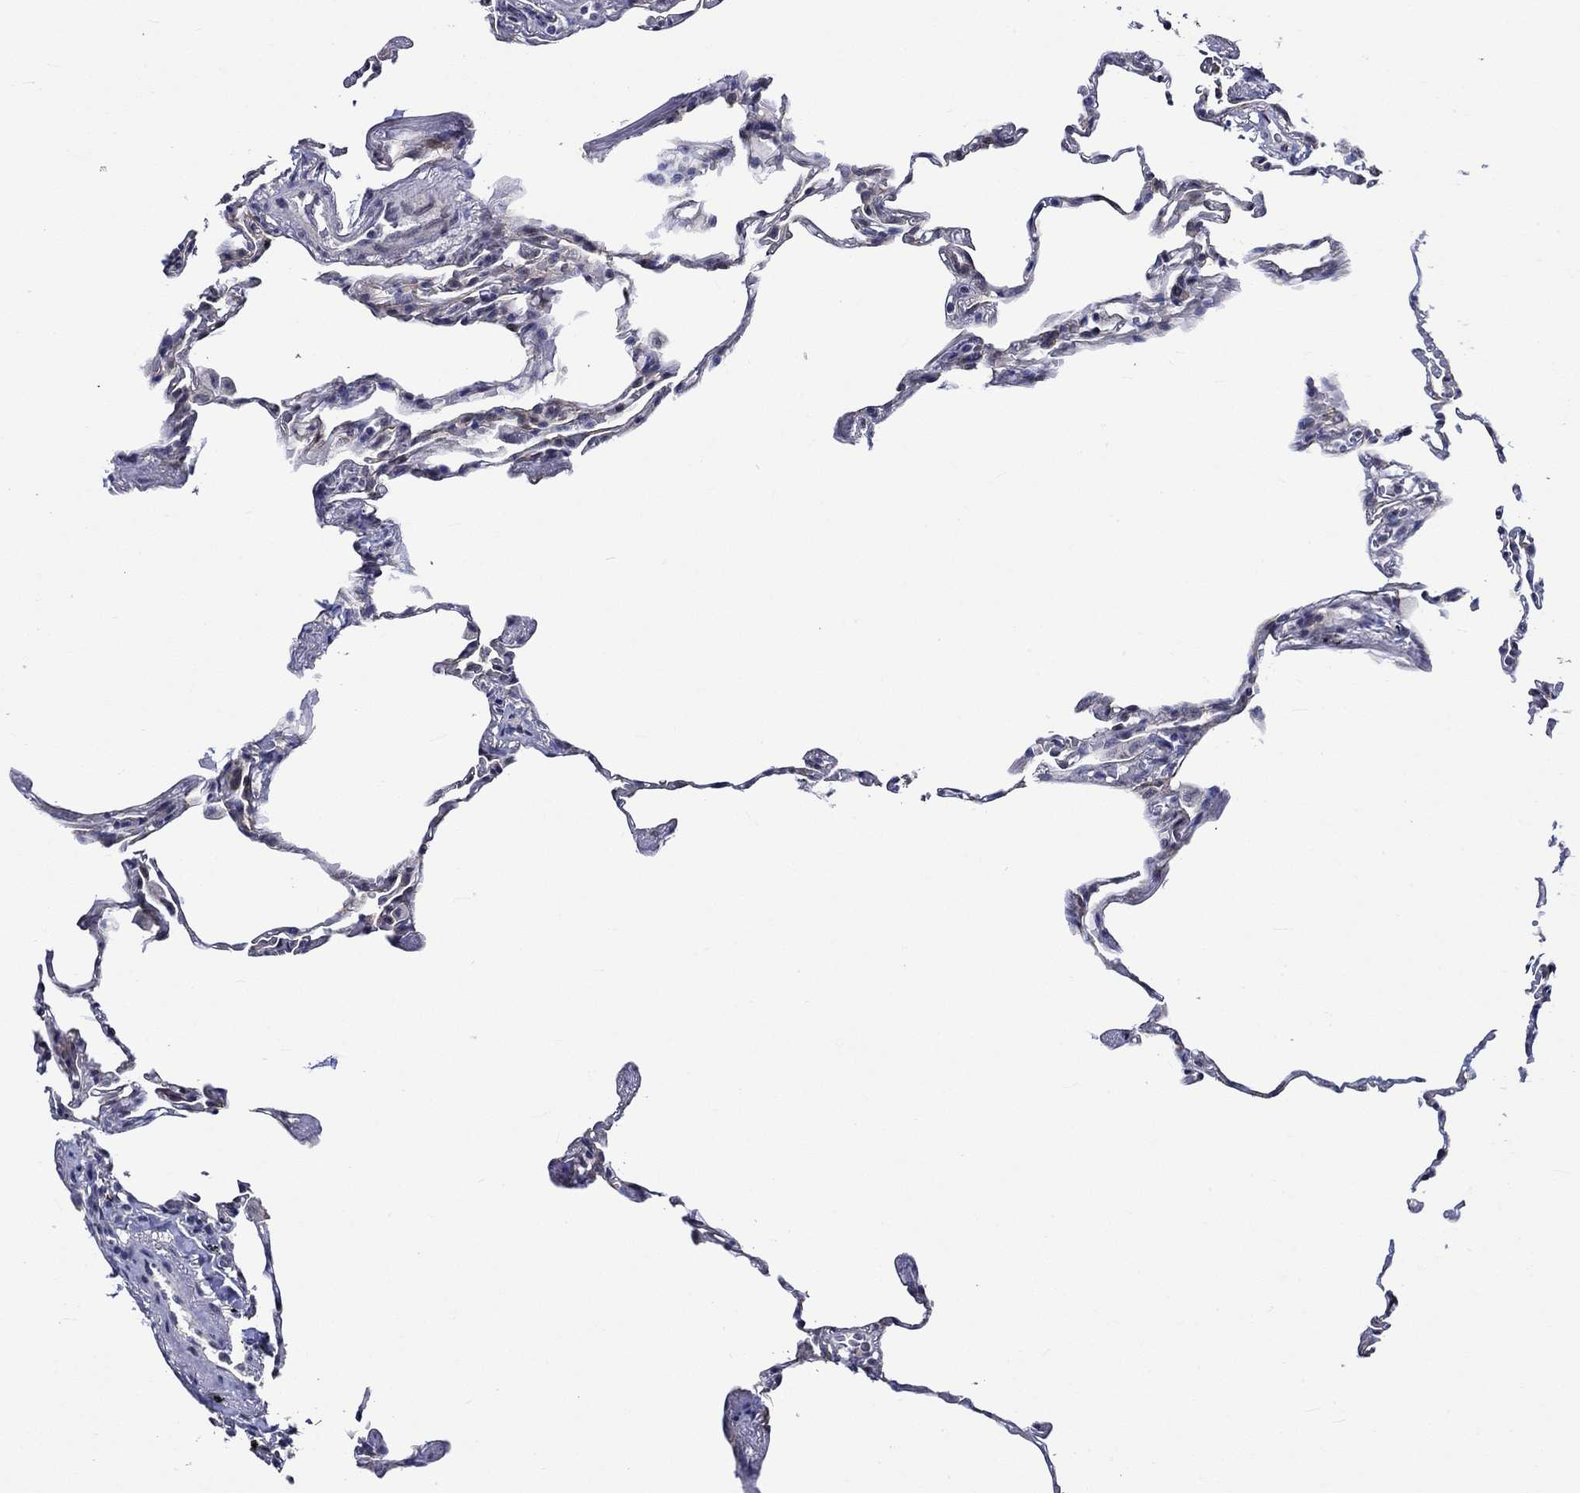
{"staining": {"intensity": "negative", "quantity": "none", "location": "none"}, "tissue": "lung", "cell_type": "Alveolar cells", "image_type": "normal", "snomed": [{"axis": "morphology", "description": "Normal tissue, NOS"}, {"axis": "topography", "description": "Lung"}], "caption": "IHC histopathology image of benign lung: human lung stained with DAB (3,3'-diaminobenzidine) reveals no significant protein positivity in alveolar cells. The staining is performed using DAB (3,3'-diaminobenzidine) brown chromogen with nuclei counter-stained in using hematoxylin.", "gene": "DDX3Y", "patient": {"sex": "female", "age": 57}}